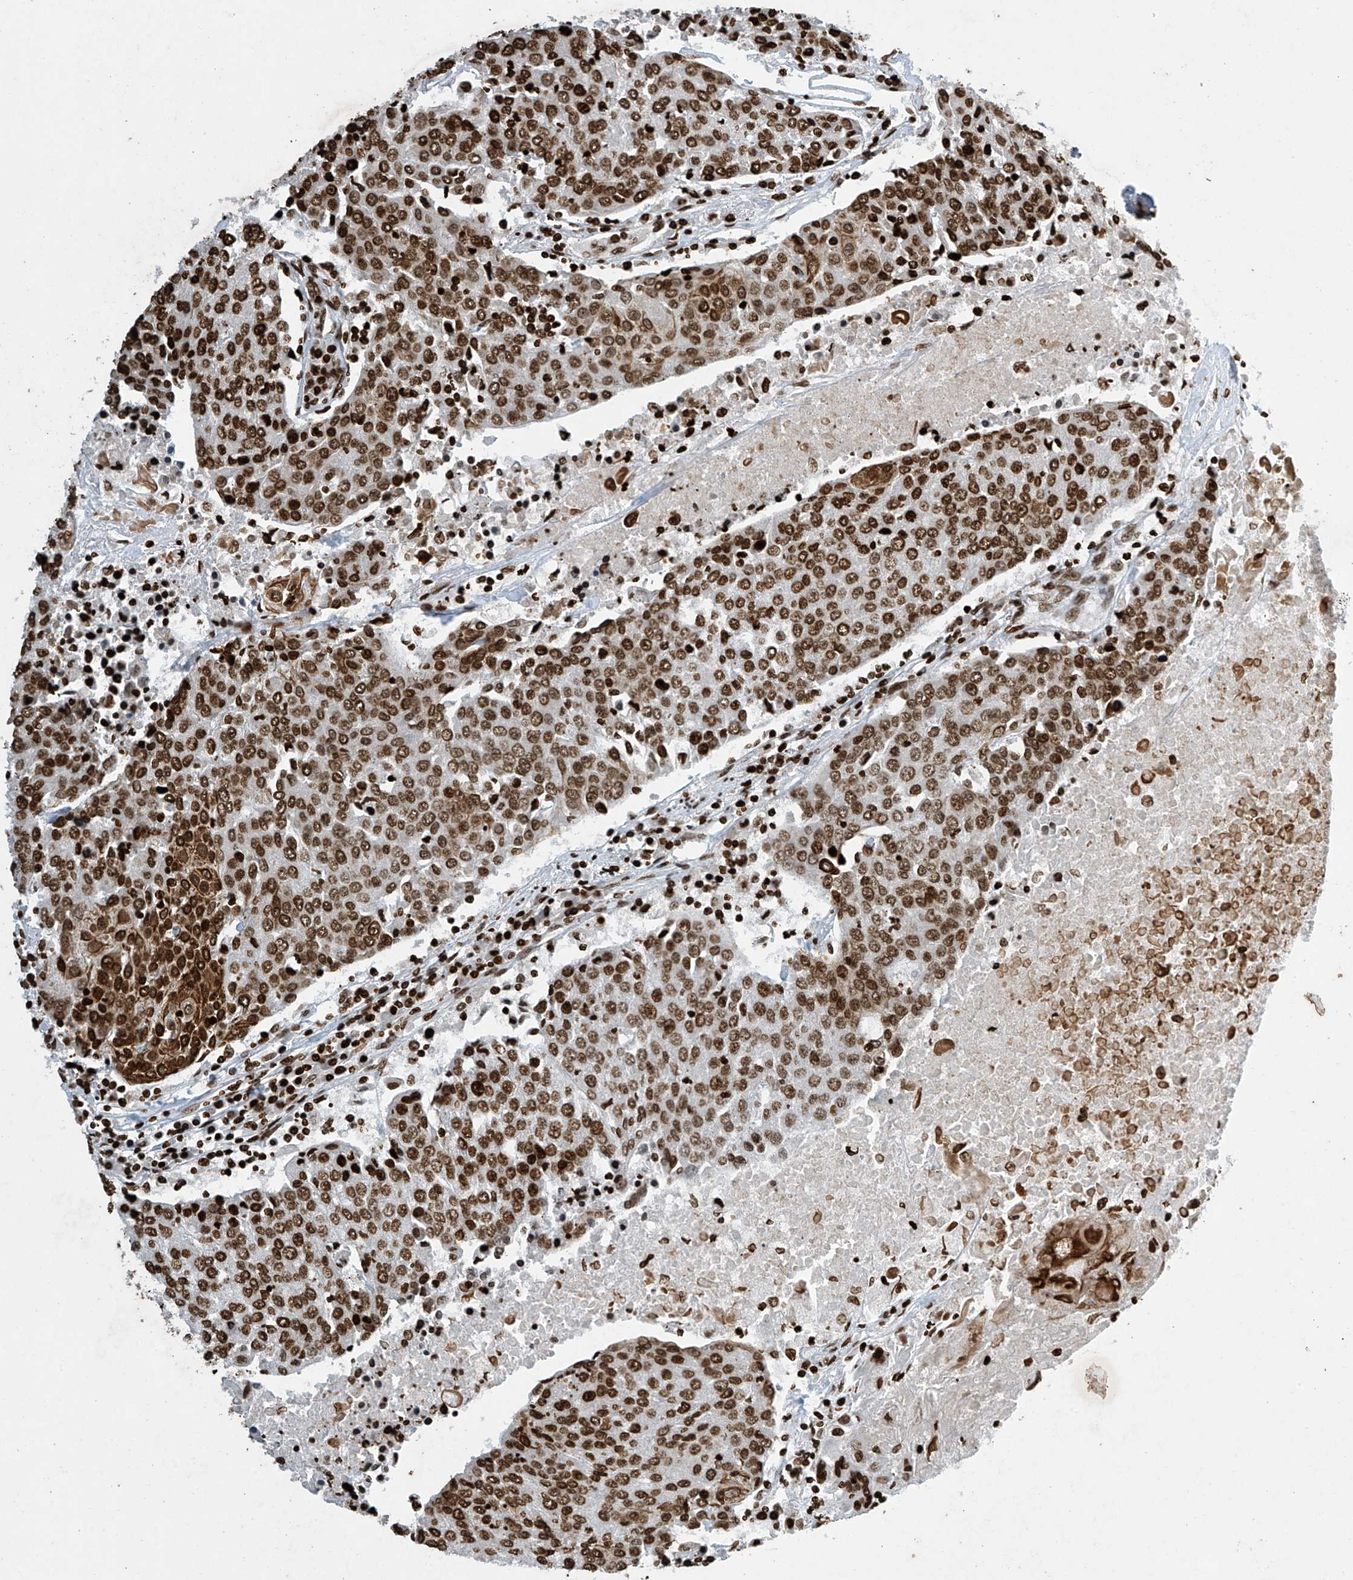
{"staining": {"intensity": "strong", "quantity": ">75%", "location": "cytoplasmic/membranous,nuclear"}, "tissue": "urothelial cancer", "cell_type": "Tumor cells", "image_type": "cancer", "snomed": [{"axis": "morphology", "description": "Urothelial carcinoma, High grade"}, {"axis": "topography", "description": "Urinary bladder"}], "caption": "Immunohistochemistry (IHC) photomicrograph of neoplastic tissue: urothelial carcinoma (high-grade) stained using immunohistochemistry reveals high levels of strong protein expression localized specifically in the cytoplasmic/membranous and nuclear of tumor cells, appearing as a cytoplasmic/membranous and nuclear brown color.", "gene": "H4C16", "patient": {"sex": "female", "age": 85}}